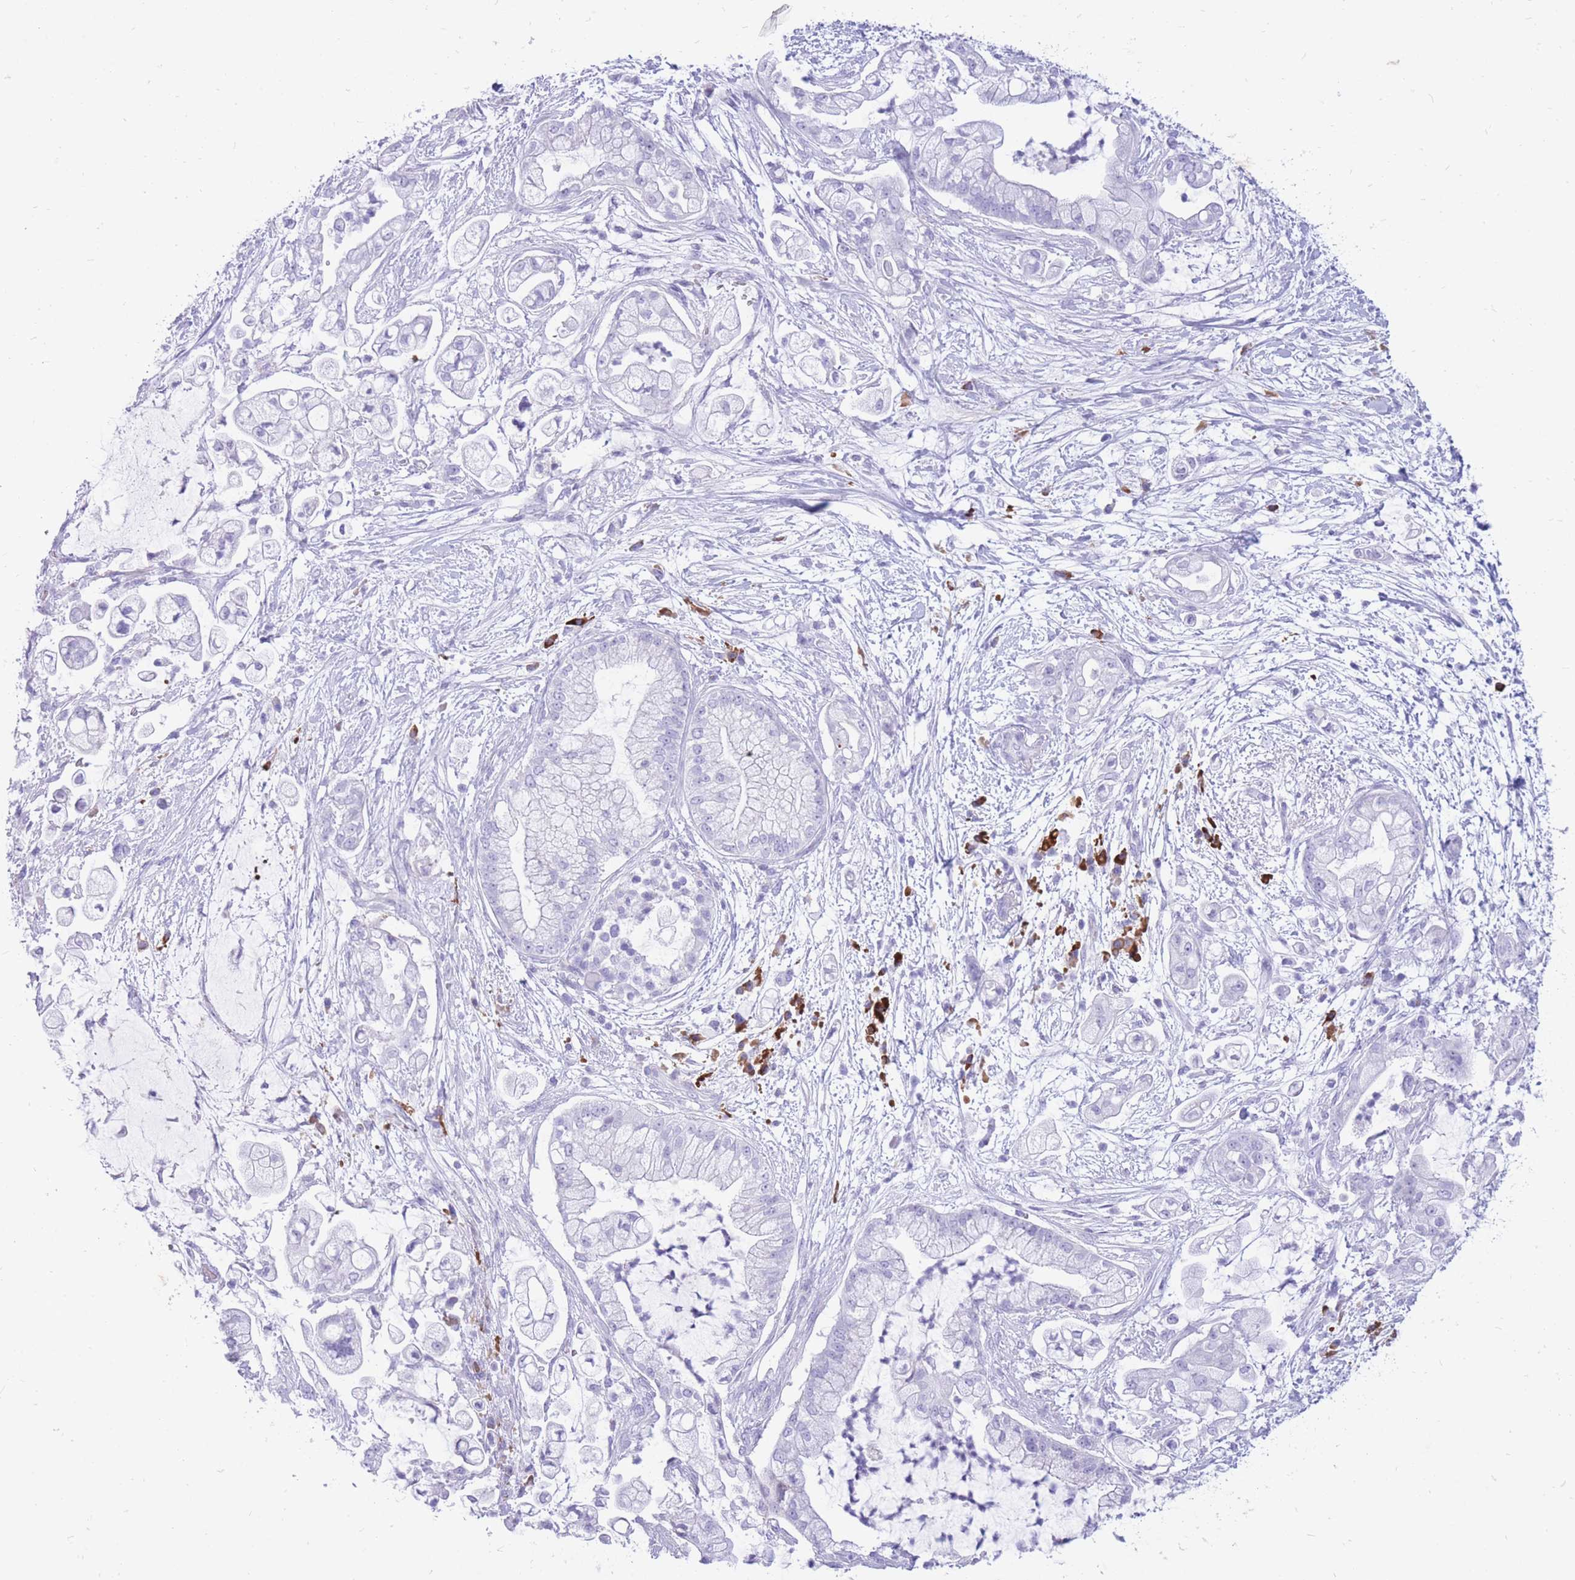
{"staining": {"intensity": "negative", "quantity": "none", "location": "none"}, "tissue": "pancreatic cancer", "cell_type": "Tumor cells", "image_type": "cancer", "snomed": [{"axis": "morphology", "description": "Adenocarcinoma, NOS"}, {"axis": "topography", "description": "Pancreas"}], "caption": "Tumor cells show no significant protein expression in pancreatic cancer.", "gene": "ZFP37", "patient": {"sex": "female", "age": 69}}